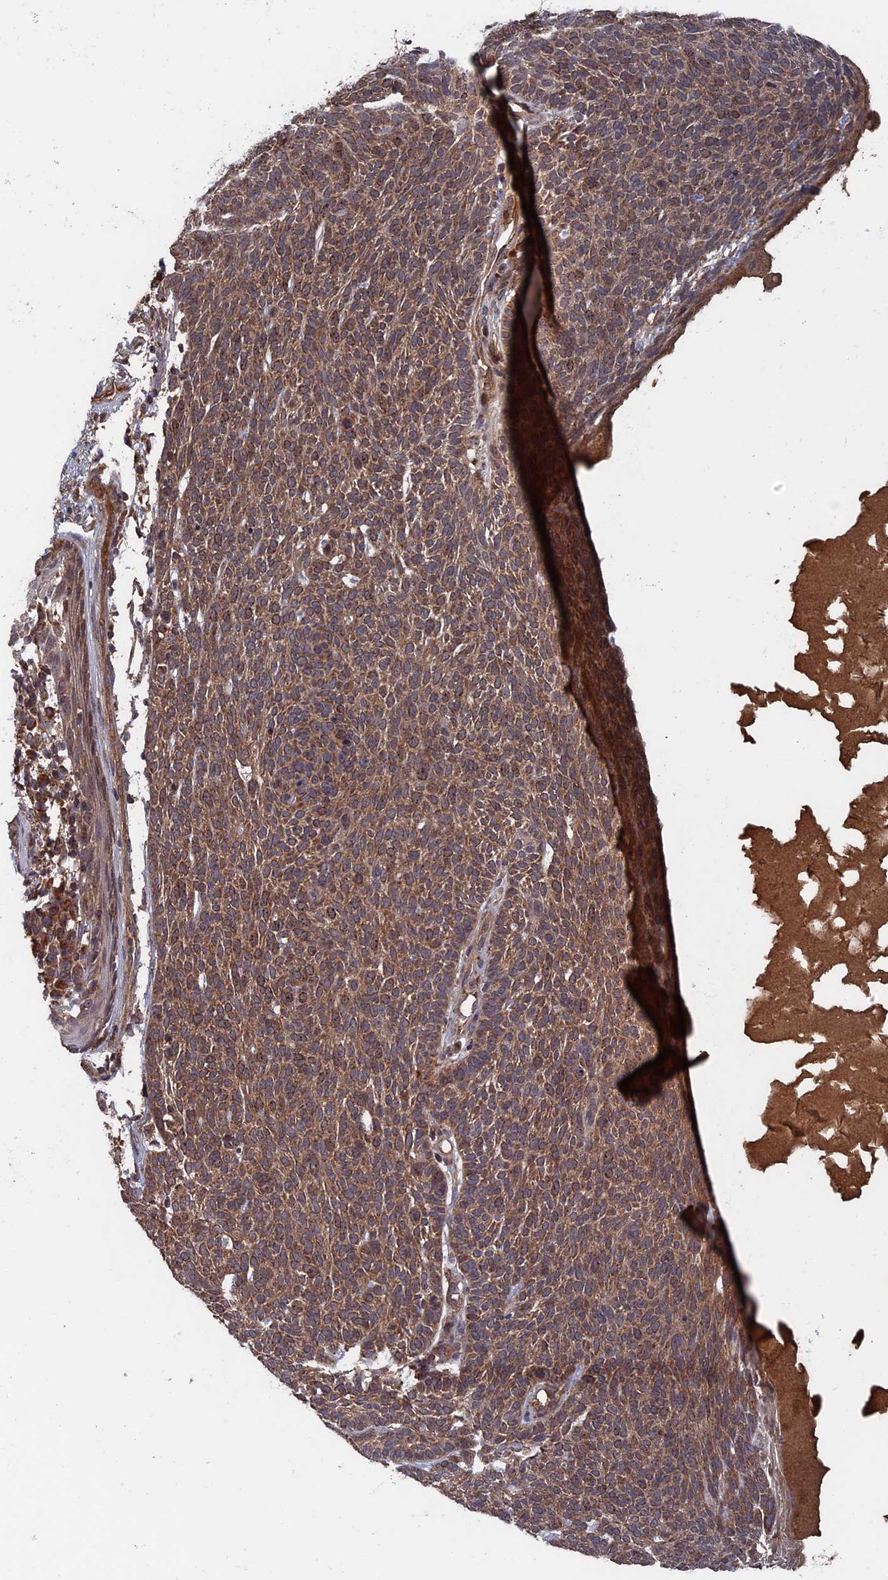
{"staining": {"intensity": "weak", "quantity": ">75%", "location": "cytoplasmic/membranous"}, "tissue": "skin cancer", "cell_type": "Tumor cells", "image_type": "cancer", "snomed": [{"axis": "morphology", "description": "Squamous cell carcinoma, NOS"}, {"axis": "topography", "description": "Skin"}], "caption": "A brown stain labels weak cytoplasmic/membranous staining of a protein in human skin squamous cell carcinoma tumor cells.", "gene": "RAB15", "patient": {"sex": "female", "age": 90}}